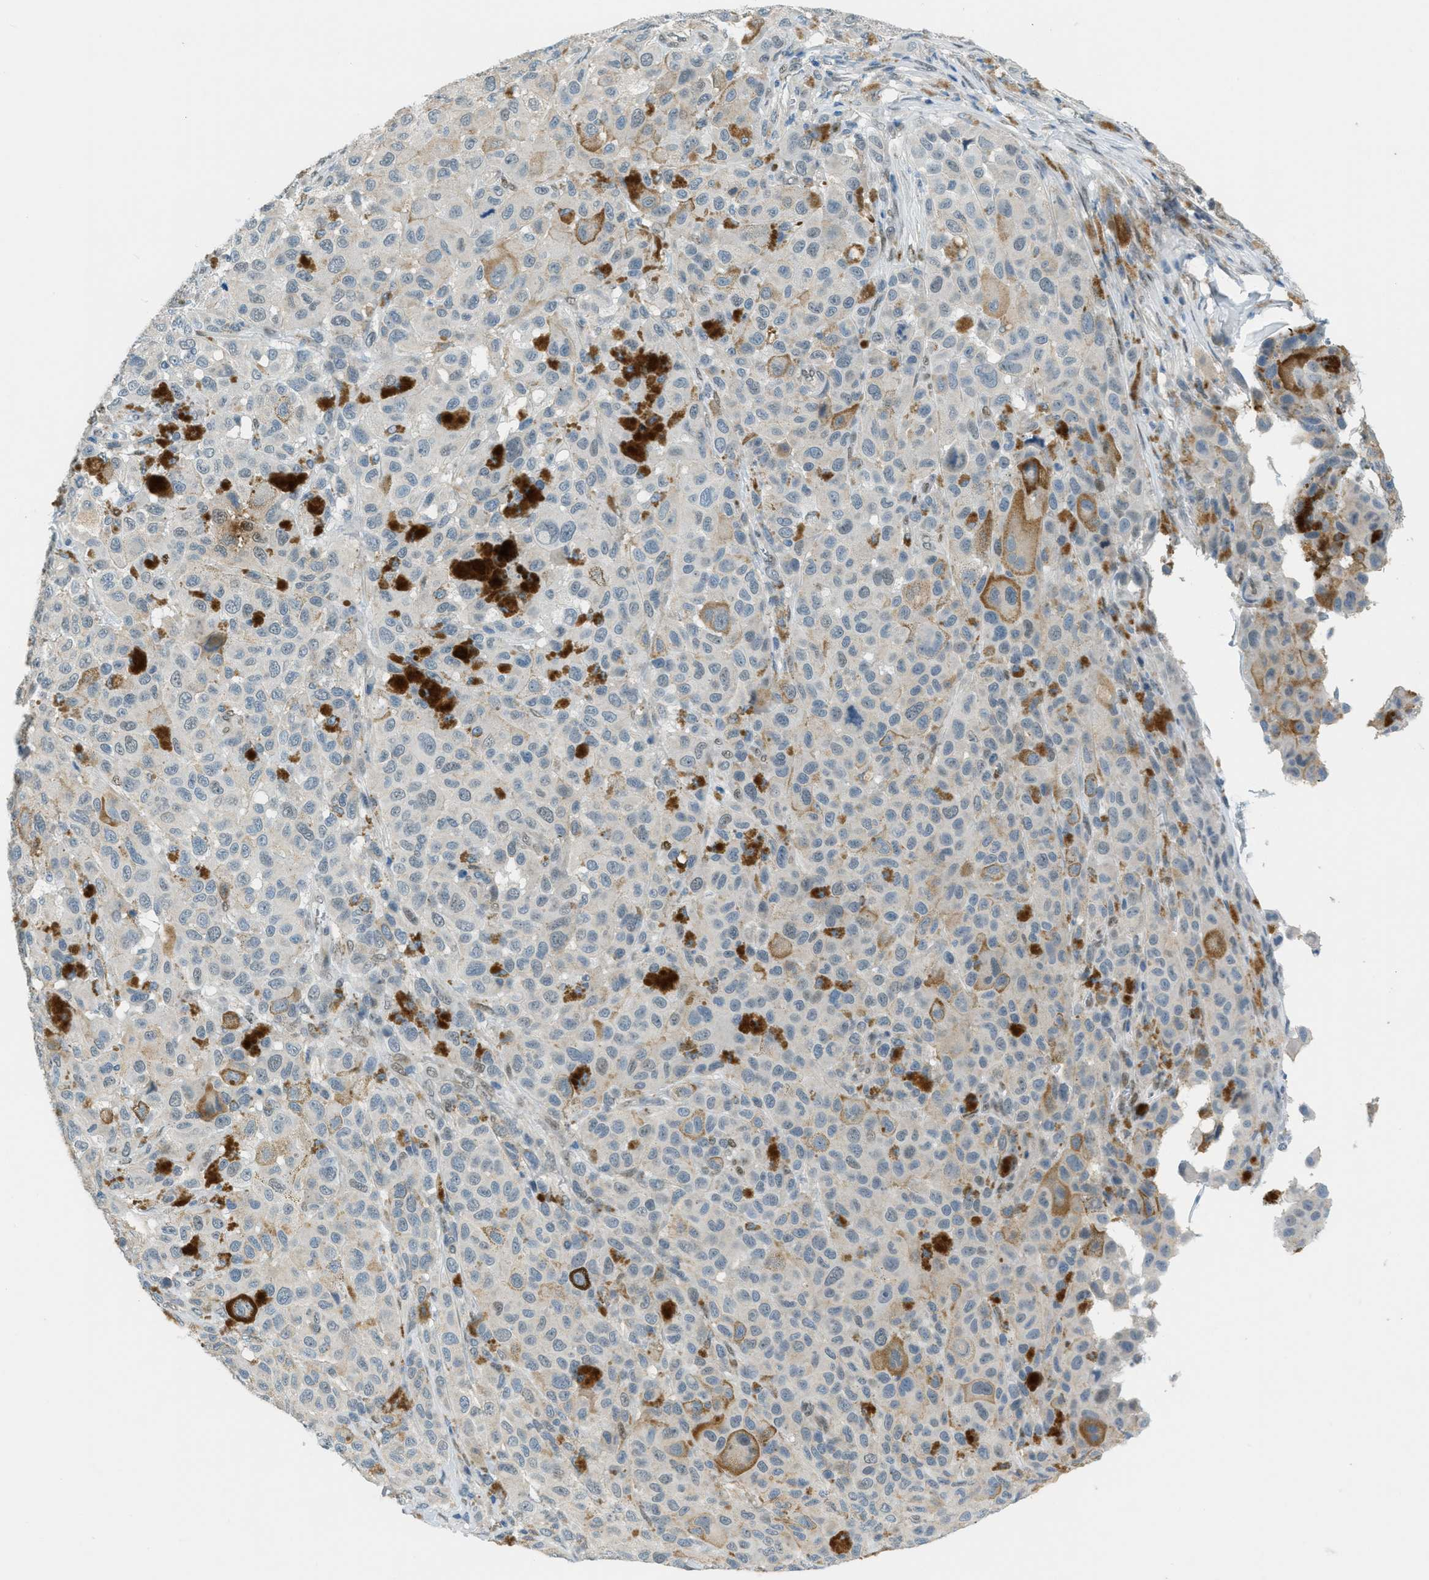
{"staining": {"intensity": "negative", "quantity": "none", "location": "none"}, "tissue": "melanoma", "cell_type": "Tumor cells", "image_type": "cancer", "snomed": [{"axis": "morphology", "description": "Malignant melanoma, NOS"}, {"axis": "topography", "description": "Skin"}], "caption": "This is an IHC micrograph of melanoma. There is no staining in tumor cells.", "gene": "TCF3", "patient": {"sex": "male", "age": 96}}